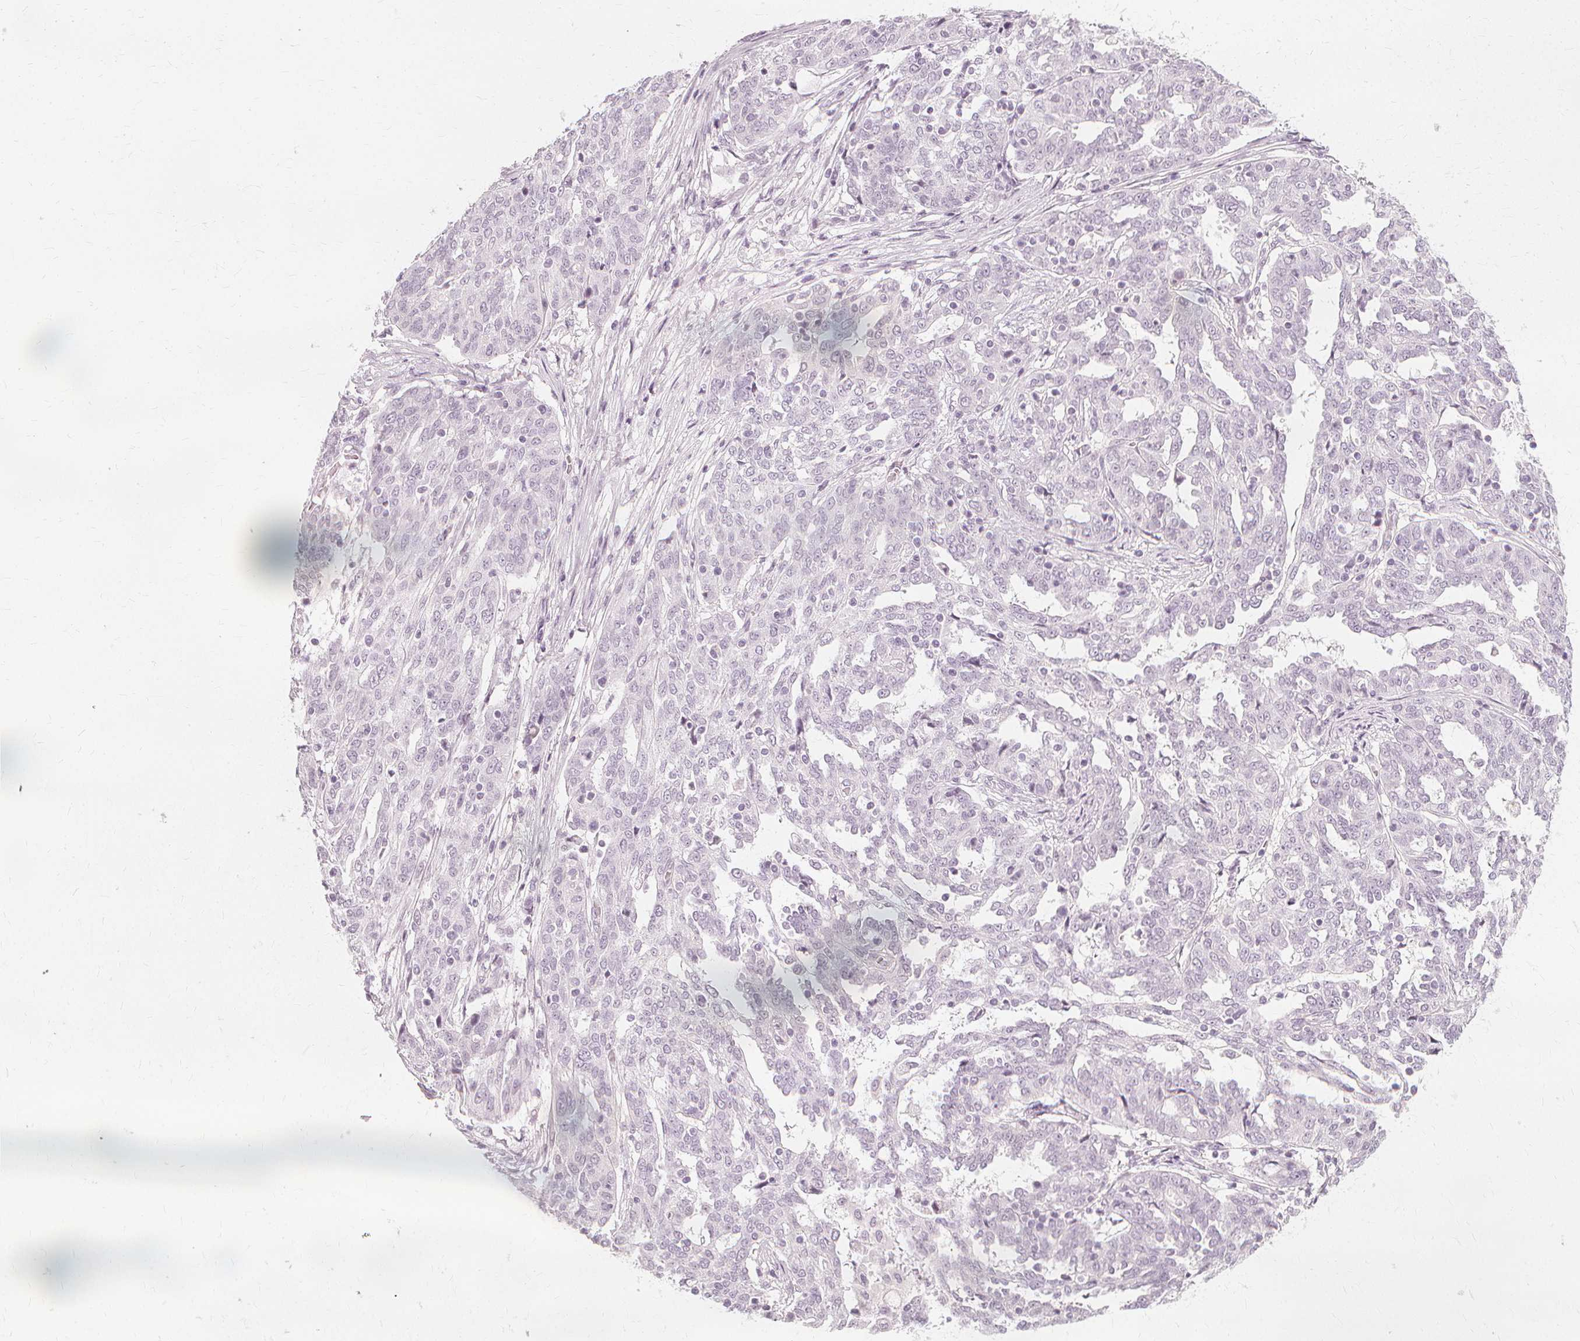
{"staining": {"intensity": "negative", "quantity": "none", "location": "none"}, "tissue": "ovarian cancer", "cell_type": "Tumor cells", "image_type": "cancer", "snomed": [{"axis": "morphology", "description": "Cystadenocarcinoma, serous, NOS"}, {"axis": "topography", "description": "Ovary"}], "caption": "There is no significant expression in tumor cells of ovarian cancer (serous cystadenocarcinoma).", "gene": "NXPE1", "patient": {"sex": "female", "age": 67}}